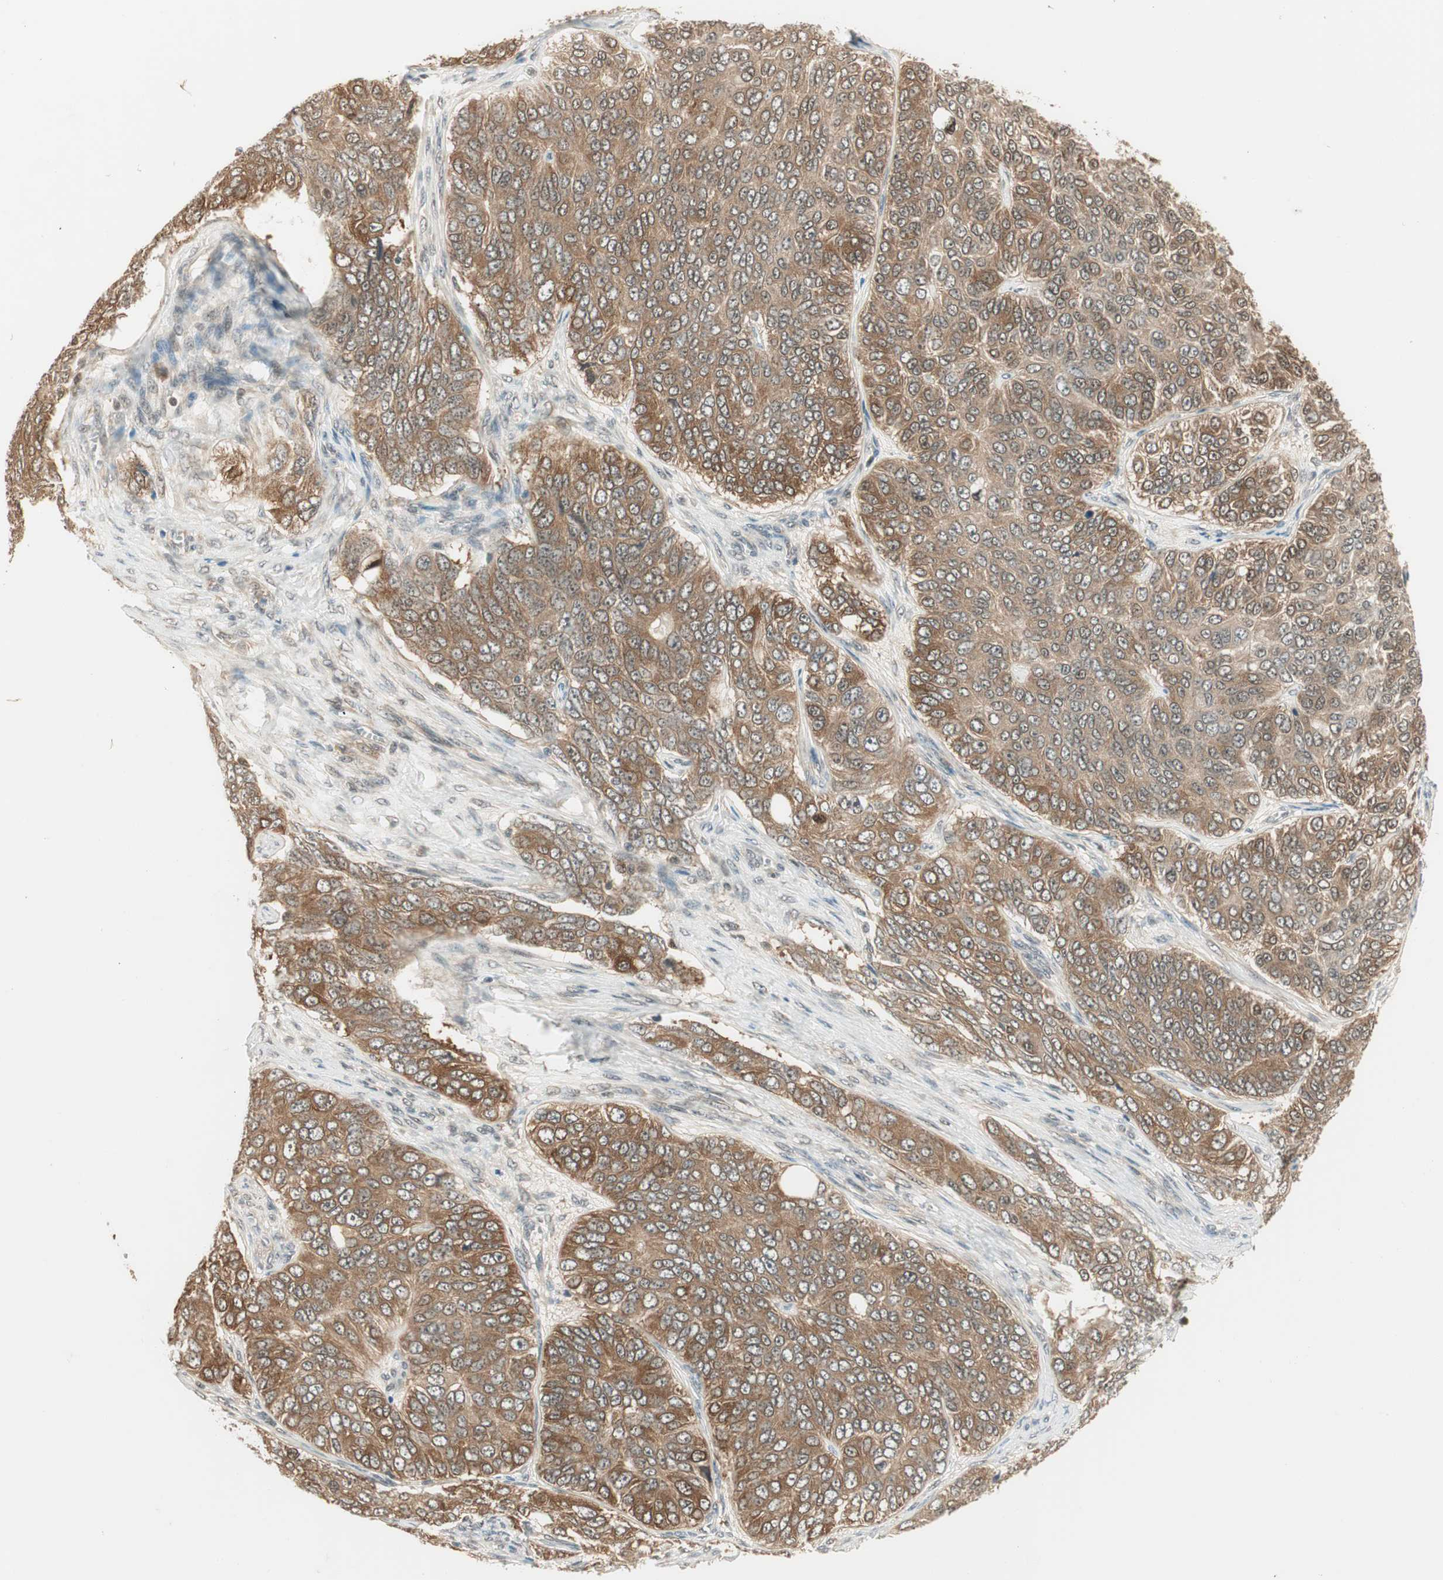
{"staining": {"intensity": "weak", "quantity": ">75%", "location": "cytoplasmic/membranous"}, "tissue": "ovarian cancer", "cell_type": "Tumor cells", "image_type": "cancer", "snomed": [{"axis": "morphology", "description": "Carcinoma, endometroid"}, {"axis": "topography", "description": "Ovary"}], "caption": "This histopathology image displays IHC staining of human ovarian cancer, with low weak cytoplasmic/membranous staining in approximately >75% of tumor cells.", "gene": "IPO5", "patient": {"sex": "female", "age": 51}}